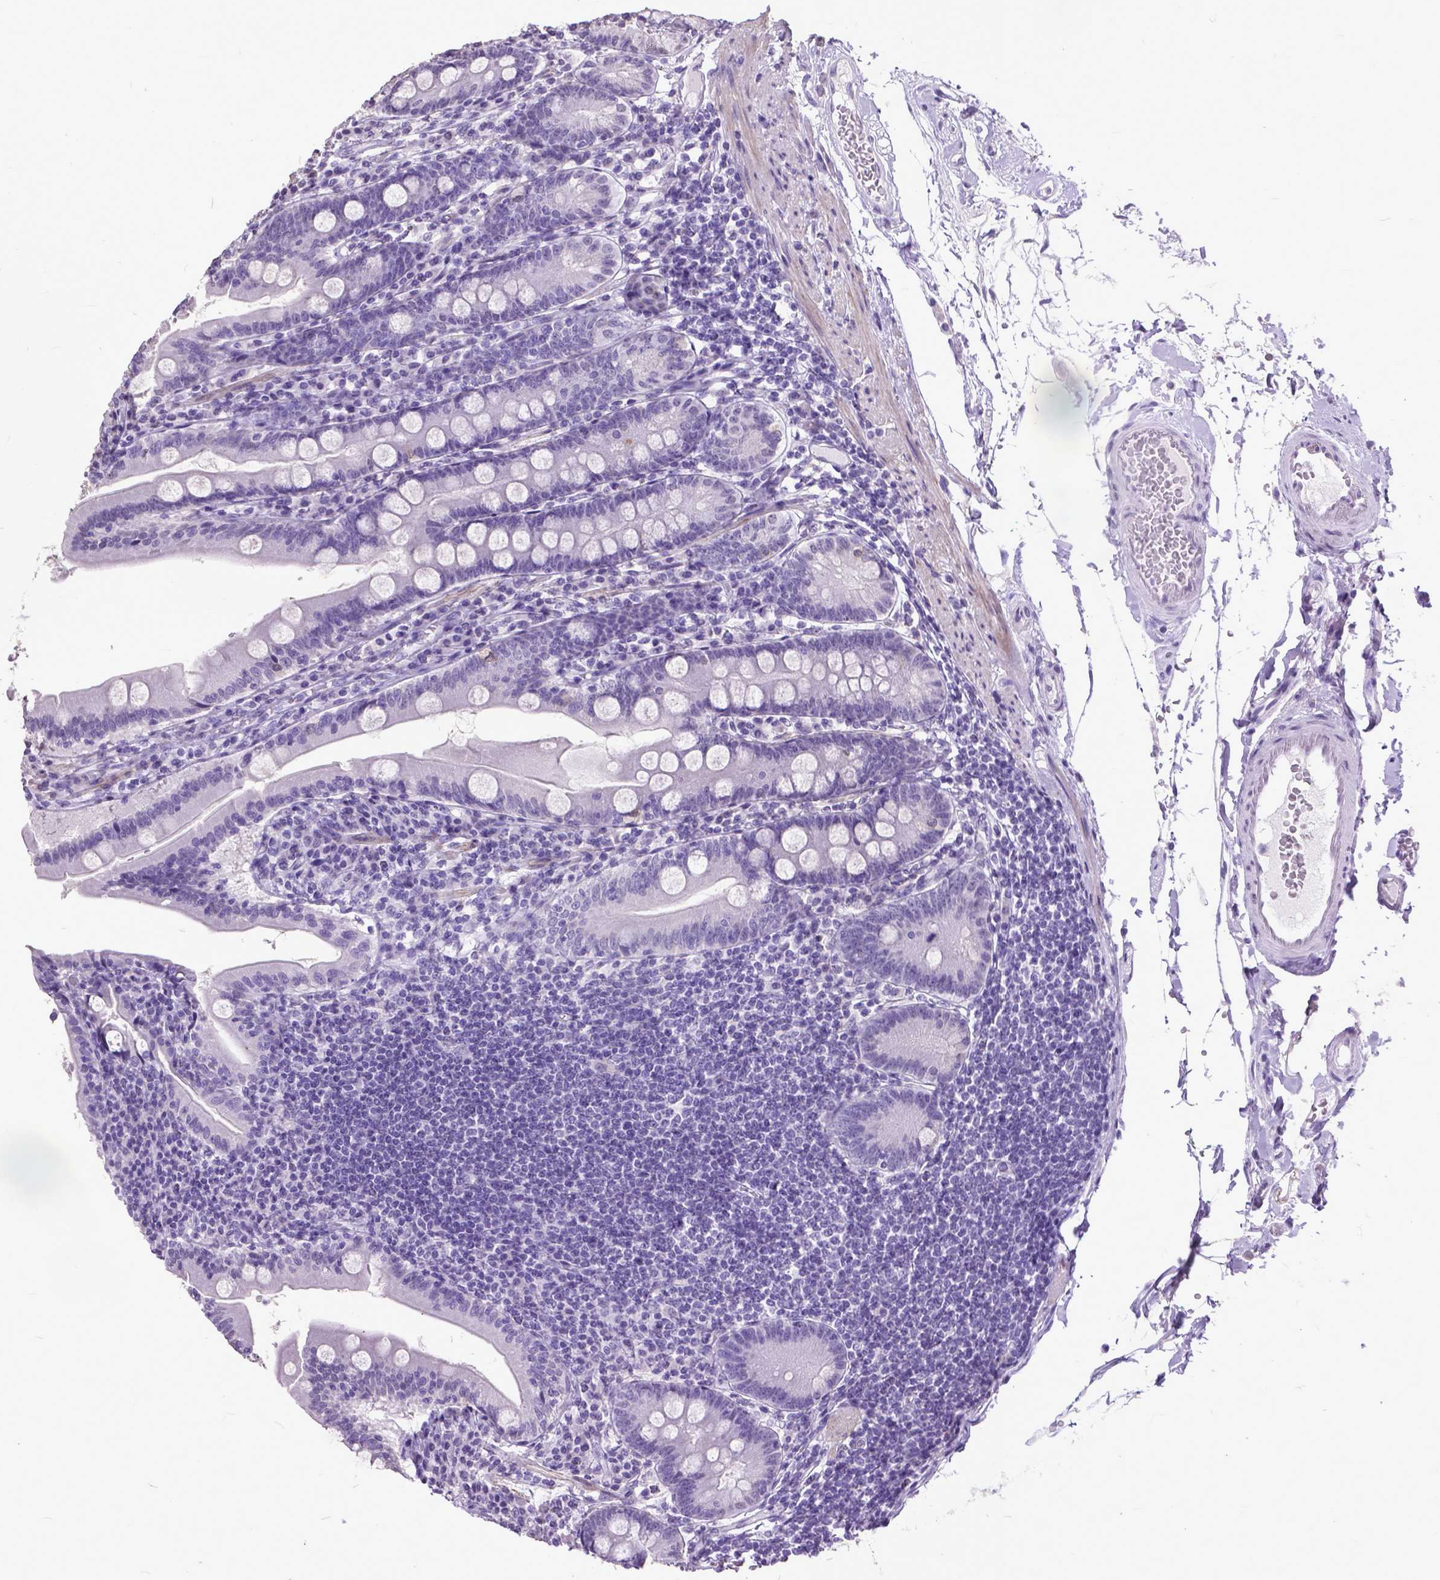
{"staining": {"intensity": "negative", "quantity": "none", "location": "none"}, "tissue": "duodenum", "cell_type": "Glandular cells", "image_type": "normal", "snomed": [{"axis": "morphology", "description": "Normal tissue, NOS"}, {"axis": "topography", "description": "Duodenum"}], "caption": "Unremarkable duodenum was stained to show a protein in brown. There is no significant staining in glandular cells.", "gene": "MARCHF10", "patient": {"sex": "female", "age": 67}}